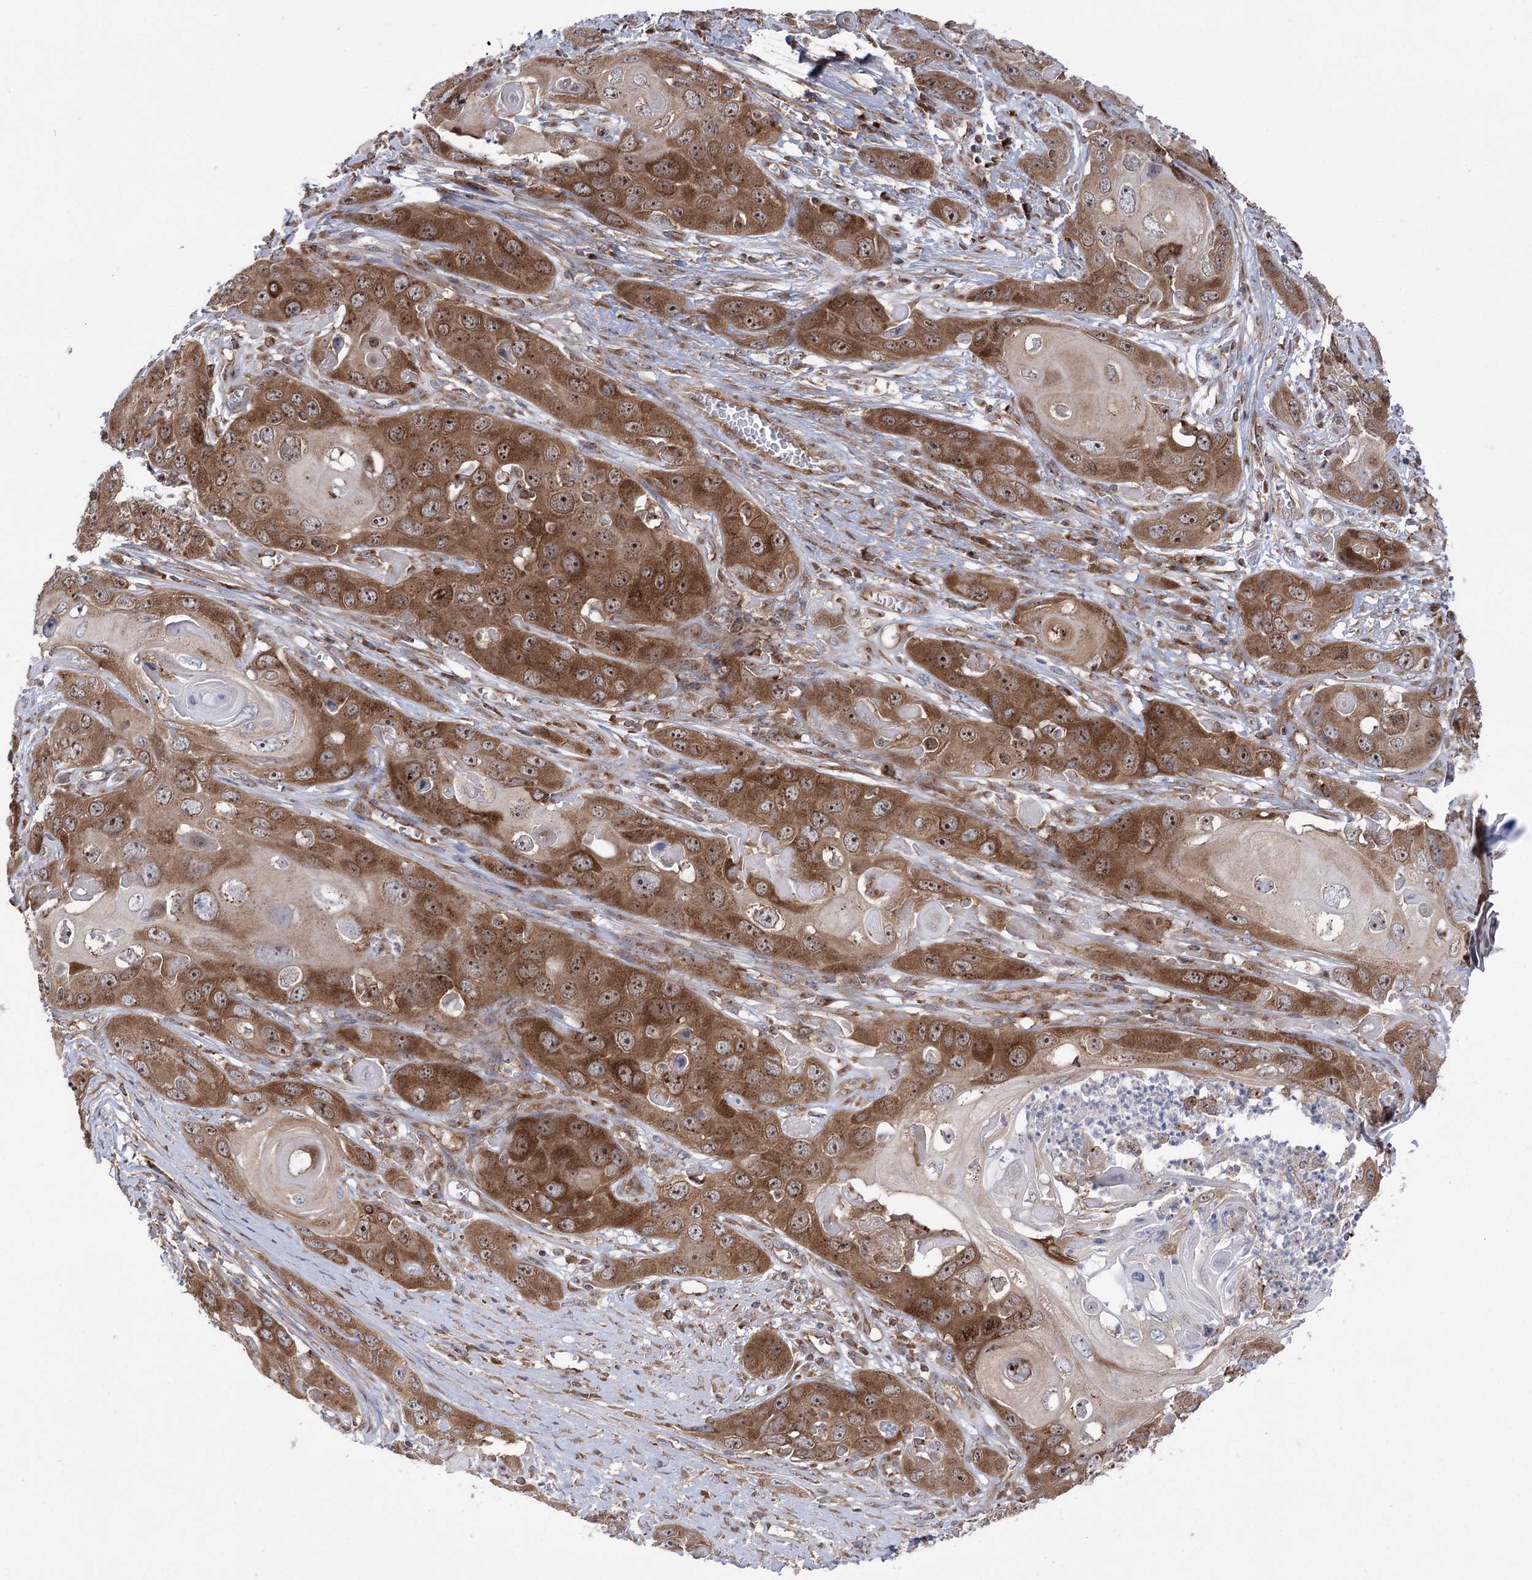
{"staining": {"intensity": "moderate", "quantity": ">75%", "location": "cytoplasmic/membranous,nuclear"}, "tissue": "skin cancer", "cell_type": "Tumor cells", "image_type": "cancer", "snomed": [{"axis": "morphology", "description": "Squamous cell carcinoma, NOS"}, {"axis": "topography", "description": "Skin"}], "caption": "Immunohistochemical staining of human squamous cell carcinoma (skin) demonstrates medium levels of moderate cytoplasmic/membranous and nuclear protein positivity in approximately >75% of tumor cells.", "gene": "ZNF622", "patient": {"sex": "male", "age": 55}}